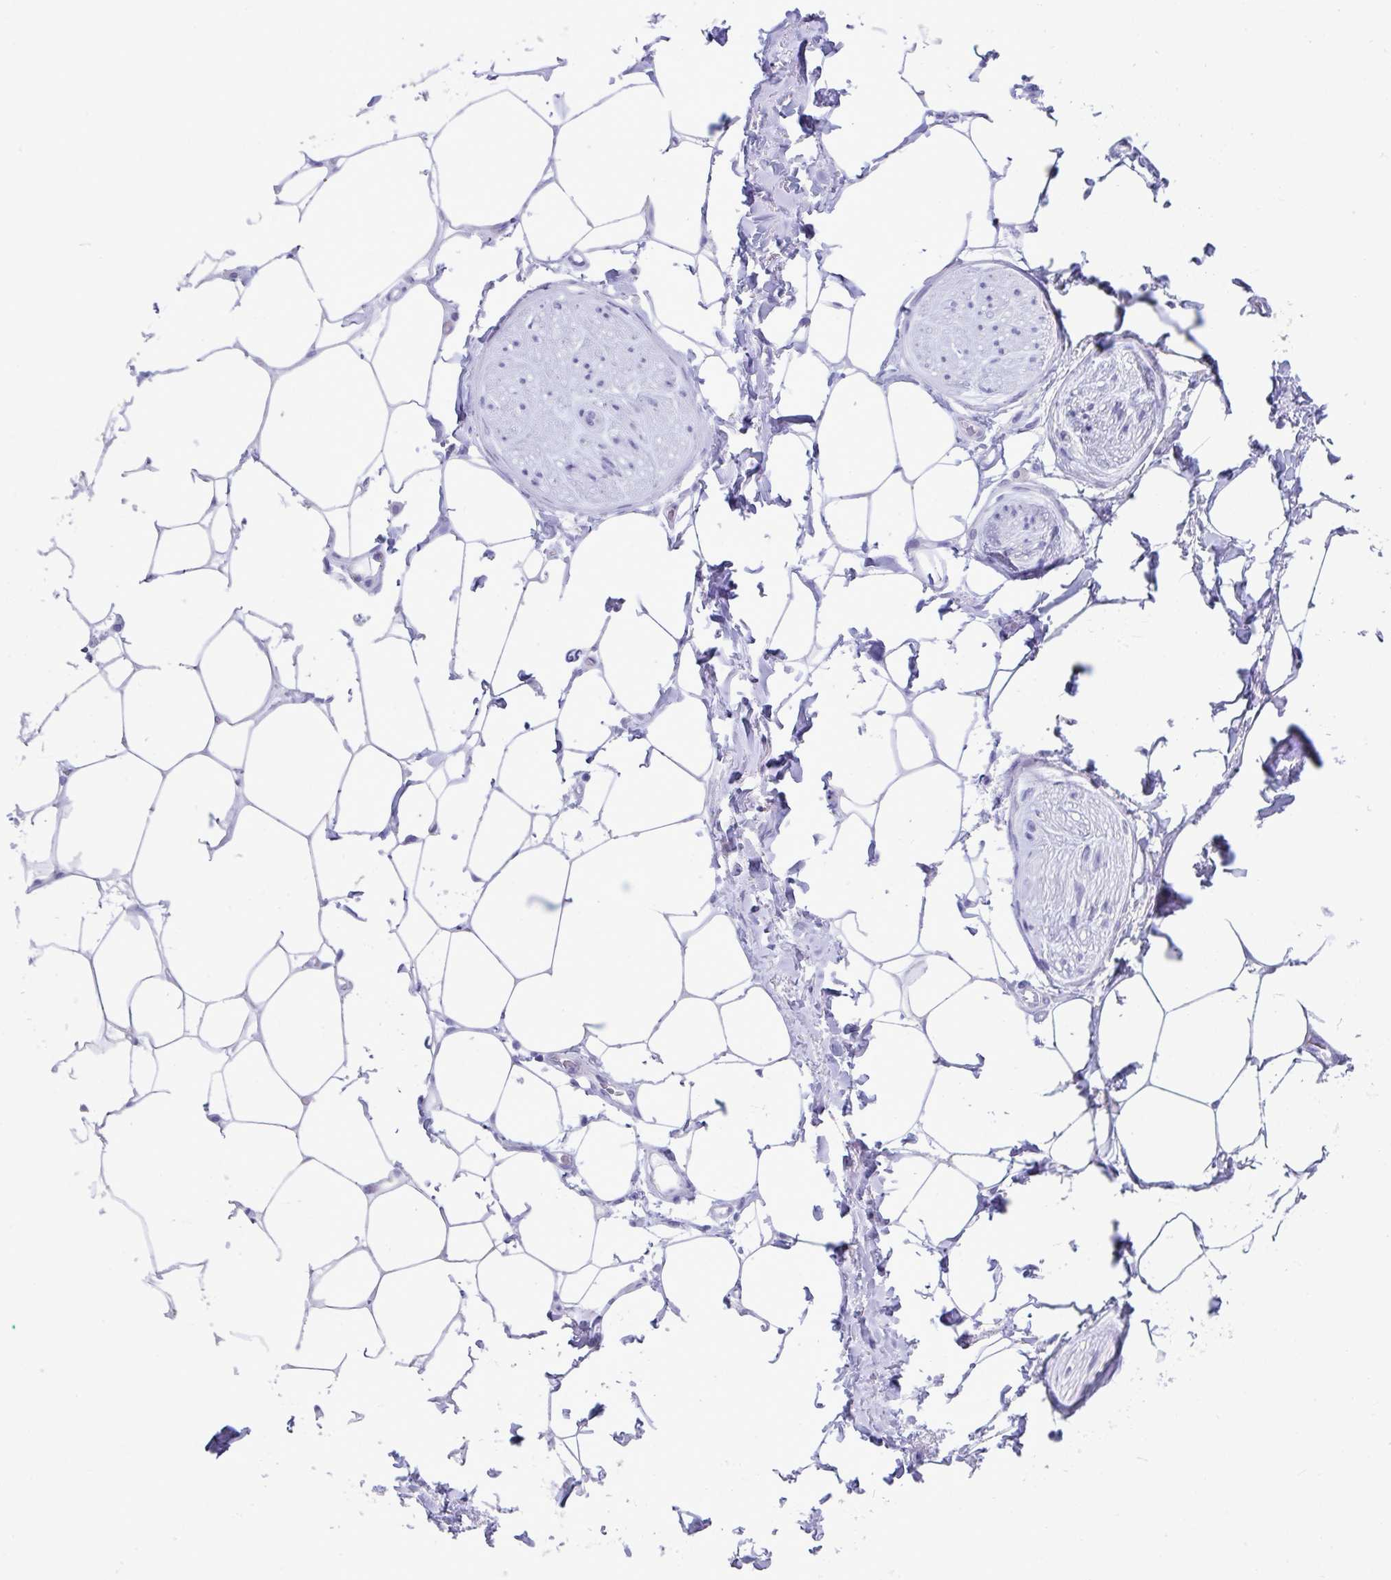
{"staining": {"intensity": "negative", "quantity": "none", "location": "none"}, "tissue": "adipose tissue", "cell_type": "Adipocytes", "image_type": "normal", "snomed": [{"axis": "morphology", "description": "Normal tissue, NOS"}, {"axis": "topography", "description": "Vagina"}, {"axis": "topography", "description": "Peripheral nerve tissue"}], "caption": "A high-resolution micrograph shows IHC staining of unremarkable adipose tissue, which exhibits no significant expression in adipocytes.", "gene": "ISL1", "patient": {"sex": "female", "age": 71}}